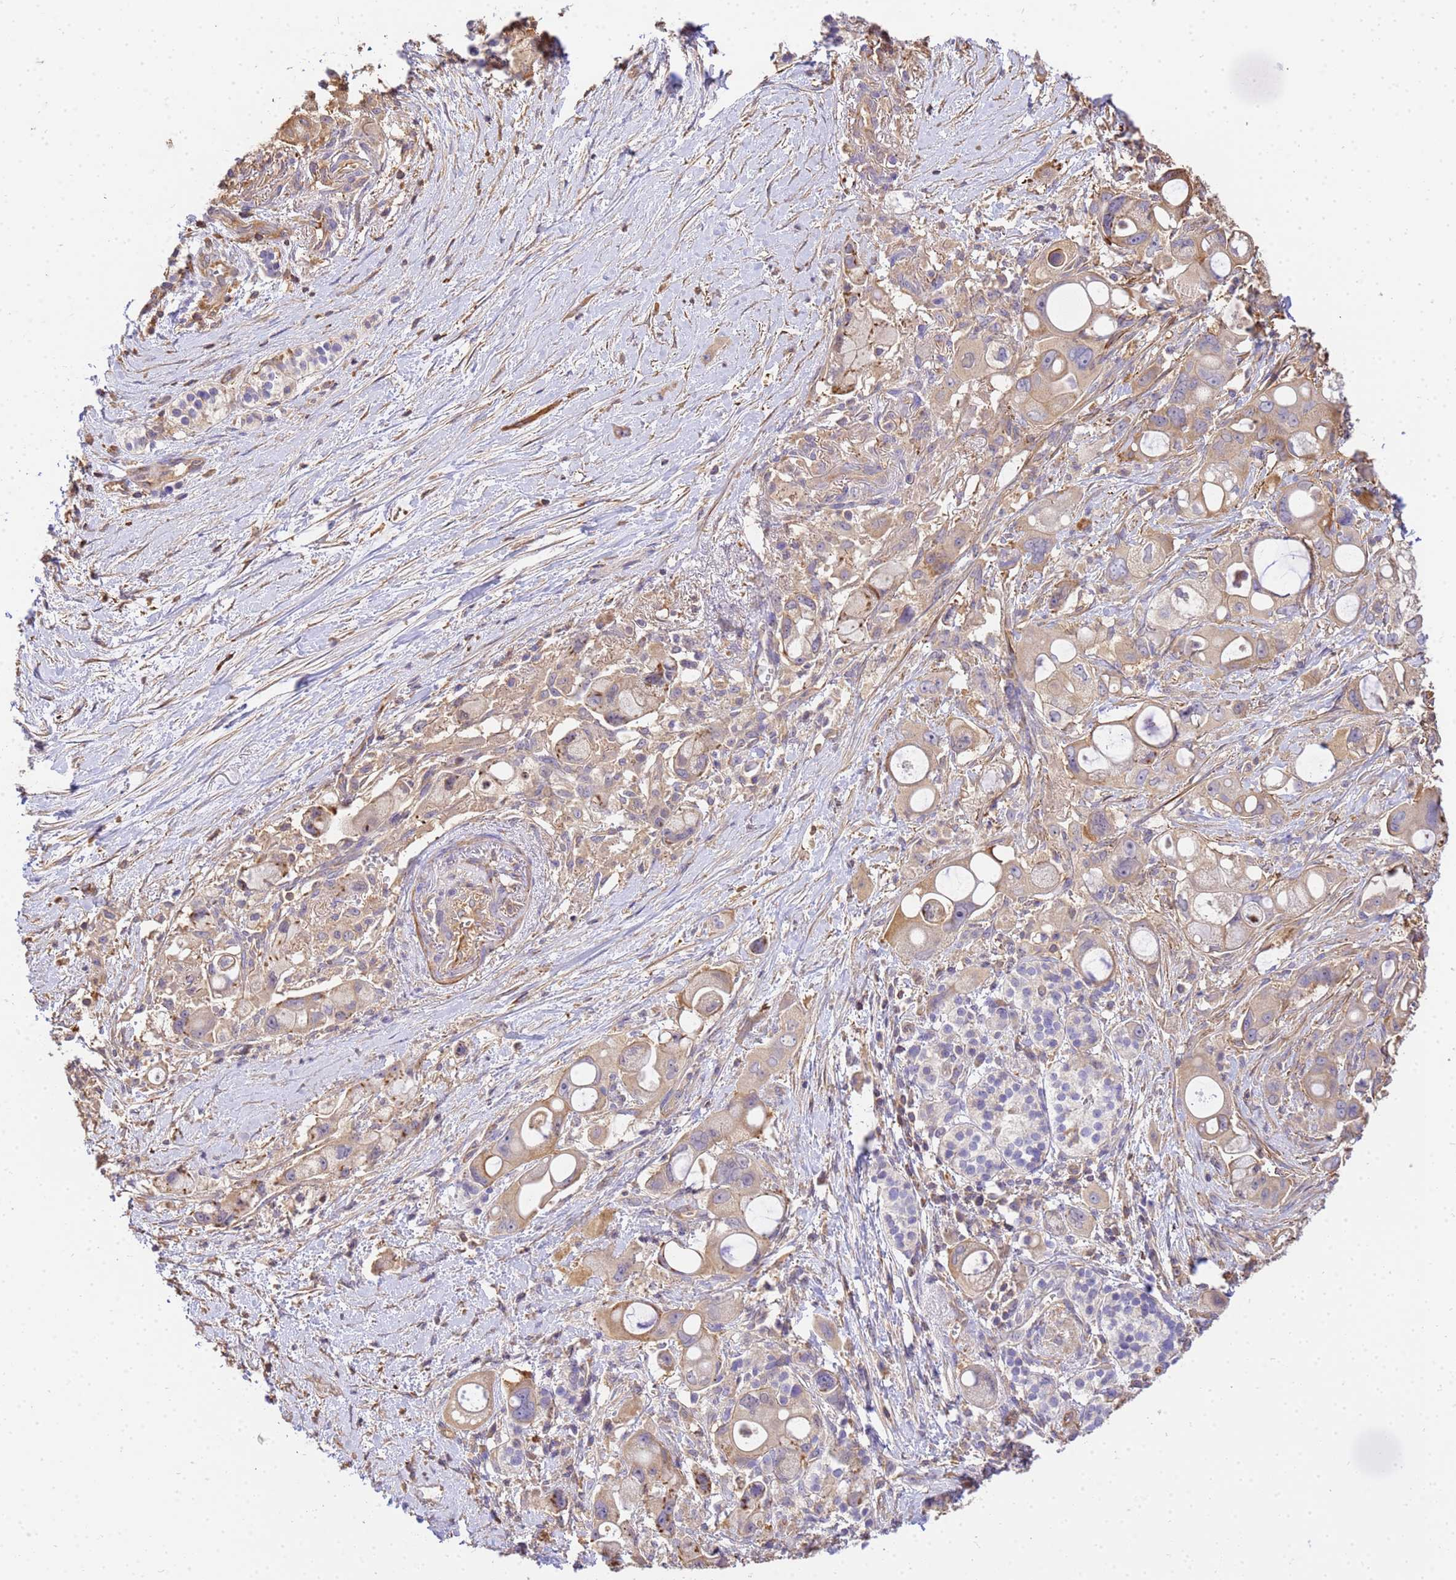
{"staining": {"intensity": "weak", "quantity": ">75%", "location": "cytoplasmic/membranous"}, "tissue": "pancreatic cancer", "cell_type": "Tumor cells", "image_type": "cancer", "snomed": [{"axis": "morphology", "description": "Adenocarcinoma, NOS"}, {"axis": "topography", "description": "Pancreas"}], "caption": "The photomicrograph demonstrates a brown stain indicating the presence of a protein in the cytoplasmic/membranous of tumor cells in pancreatic cancer.", "gene": "WDR64", "patient": {"sex": "male", "age": 68}}